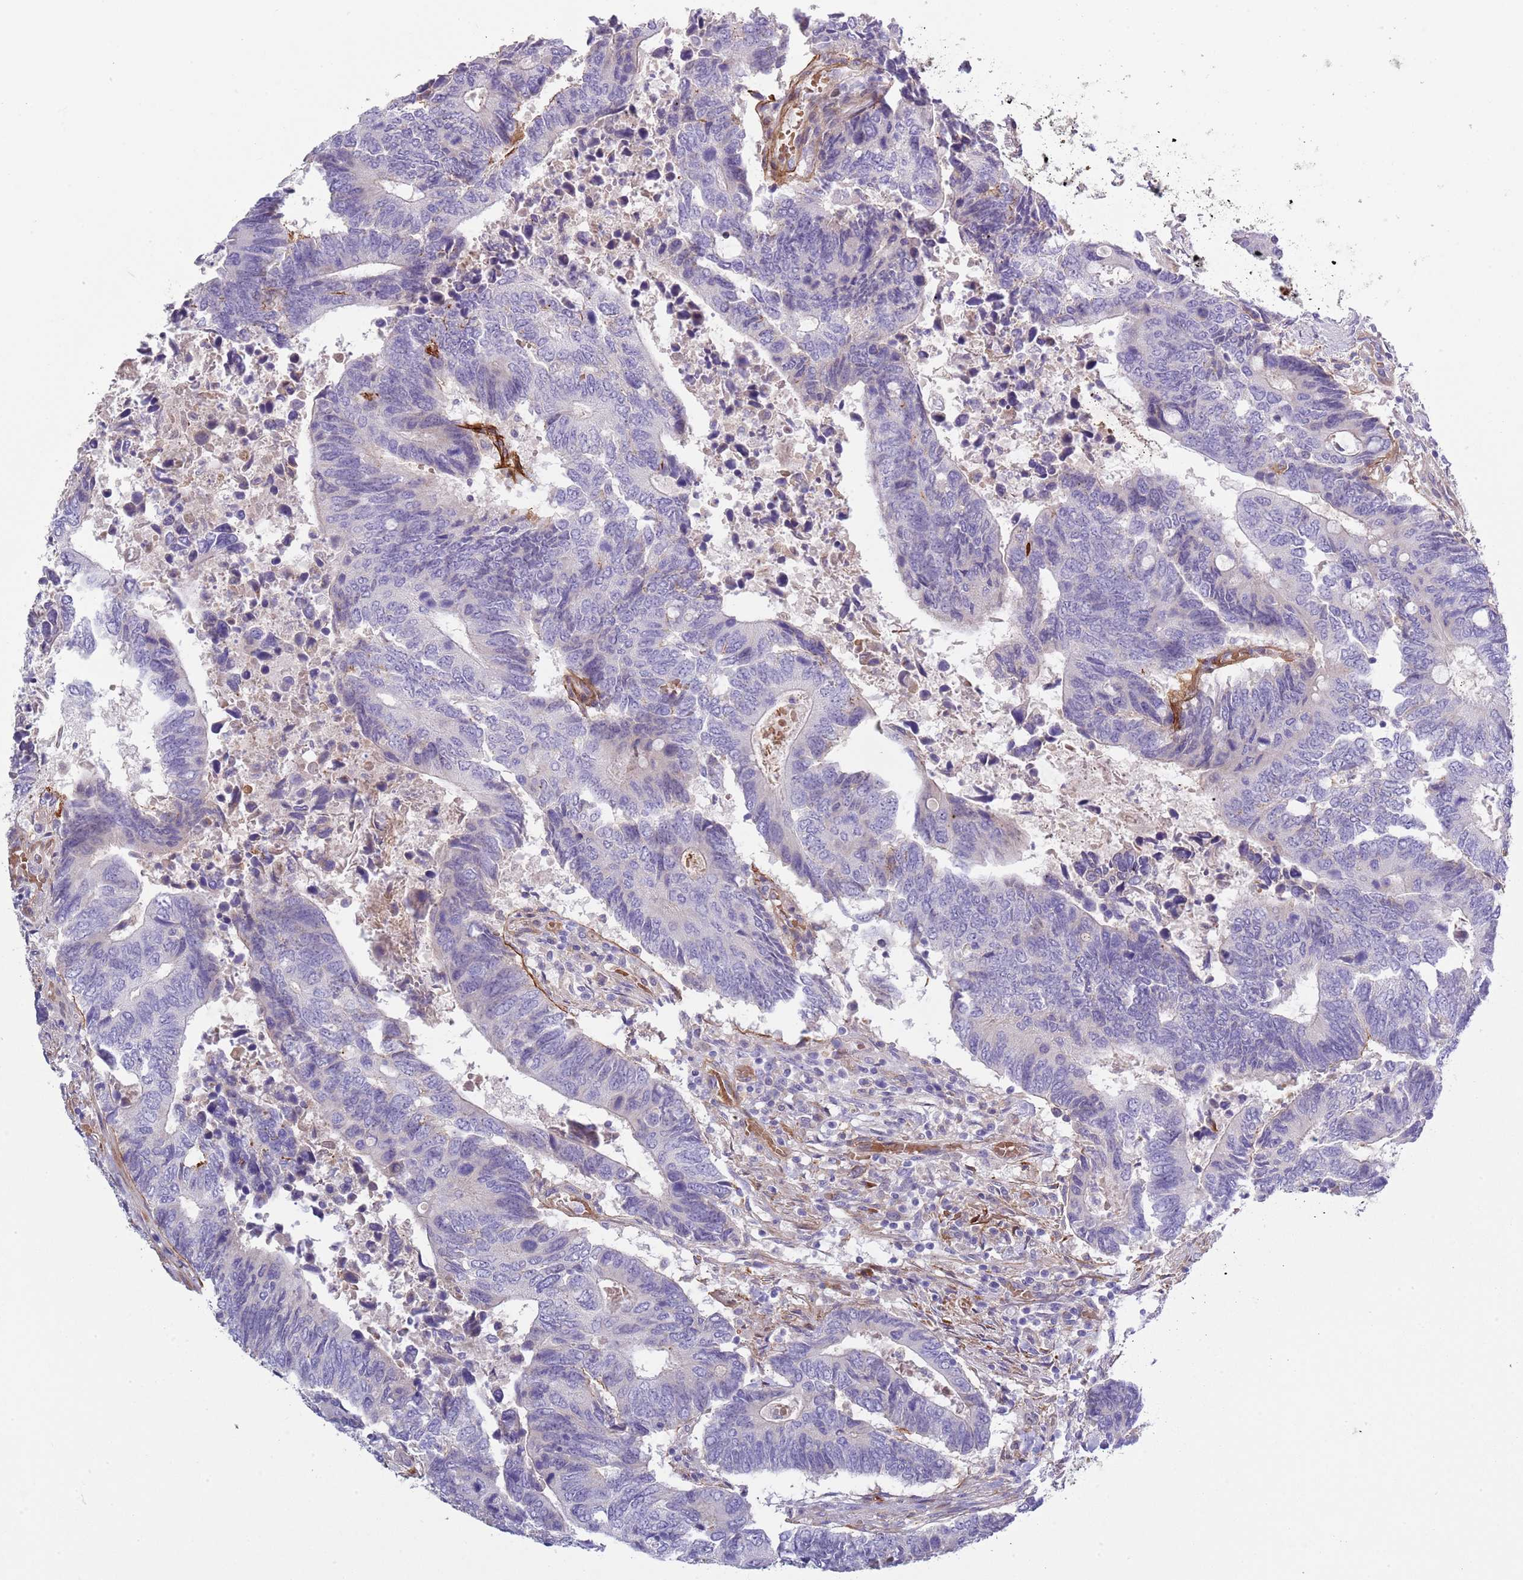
{"staining": {"intensity": "negative", "quantity": "none", "location": "none"}, "tissue": "colorectal cancer", "cell_type": "Tumor cells", "image_type": "cancer", "snomed": [{"axis": "morphology", "description": "Adenocarcinoma, NOS"}, {"axis": "topography", "description": "Colon"}], "caption": "Immunohistochemistry histopathology image of neoplastic tissue: human adenocarcinoma (colorectal) stained with DAB (3,3'-diaminobenzidine) demonstrates no significant protein expression in tumor cells.", "gene": "TINAGL1", "patient": {"sex": "male", "age": 87}}